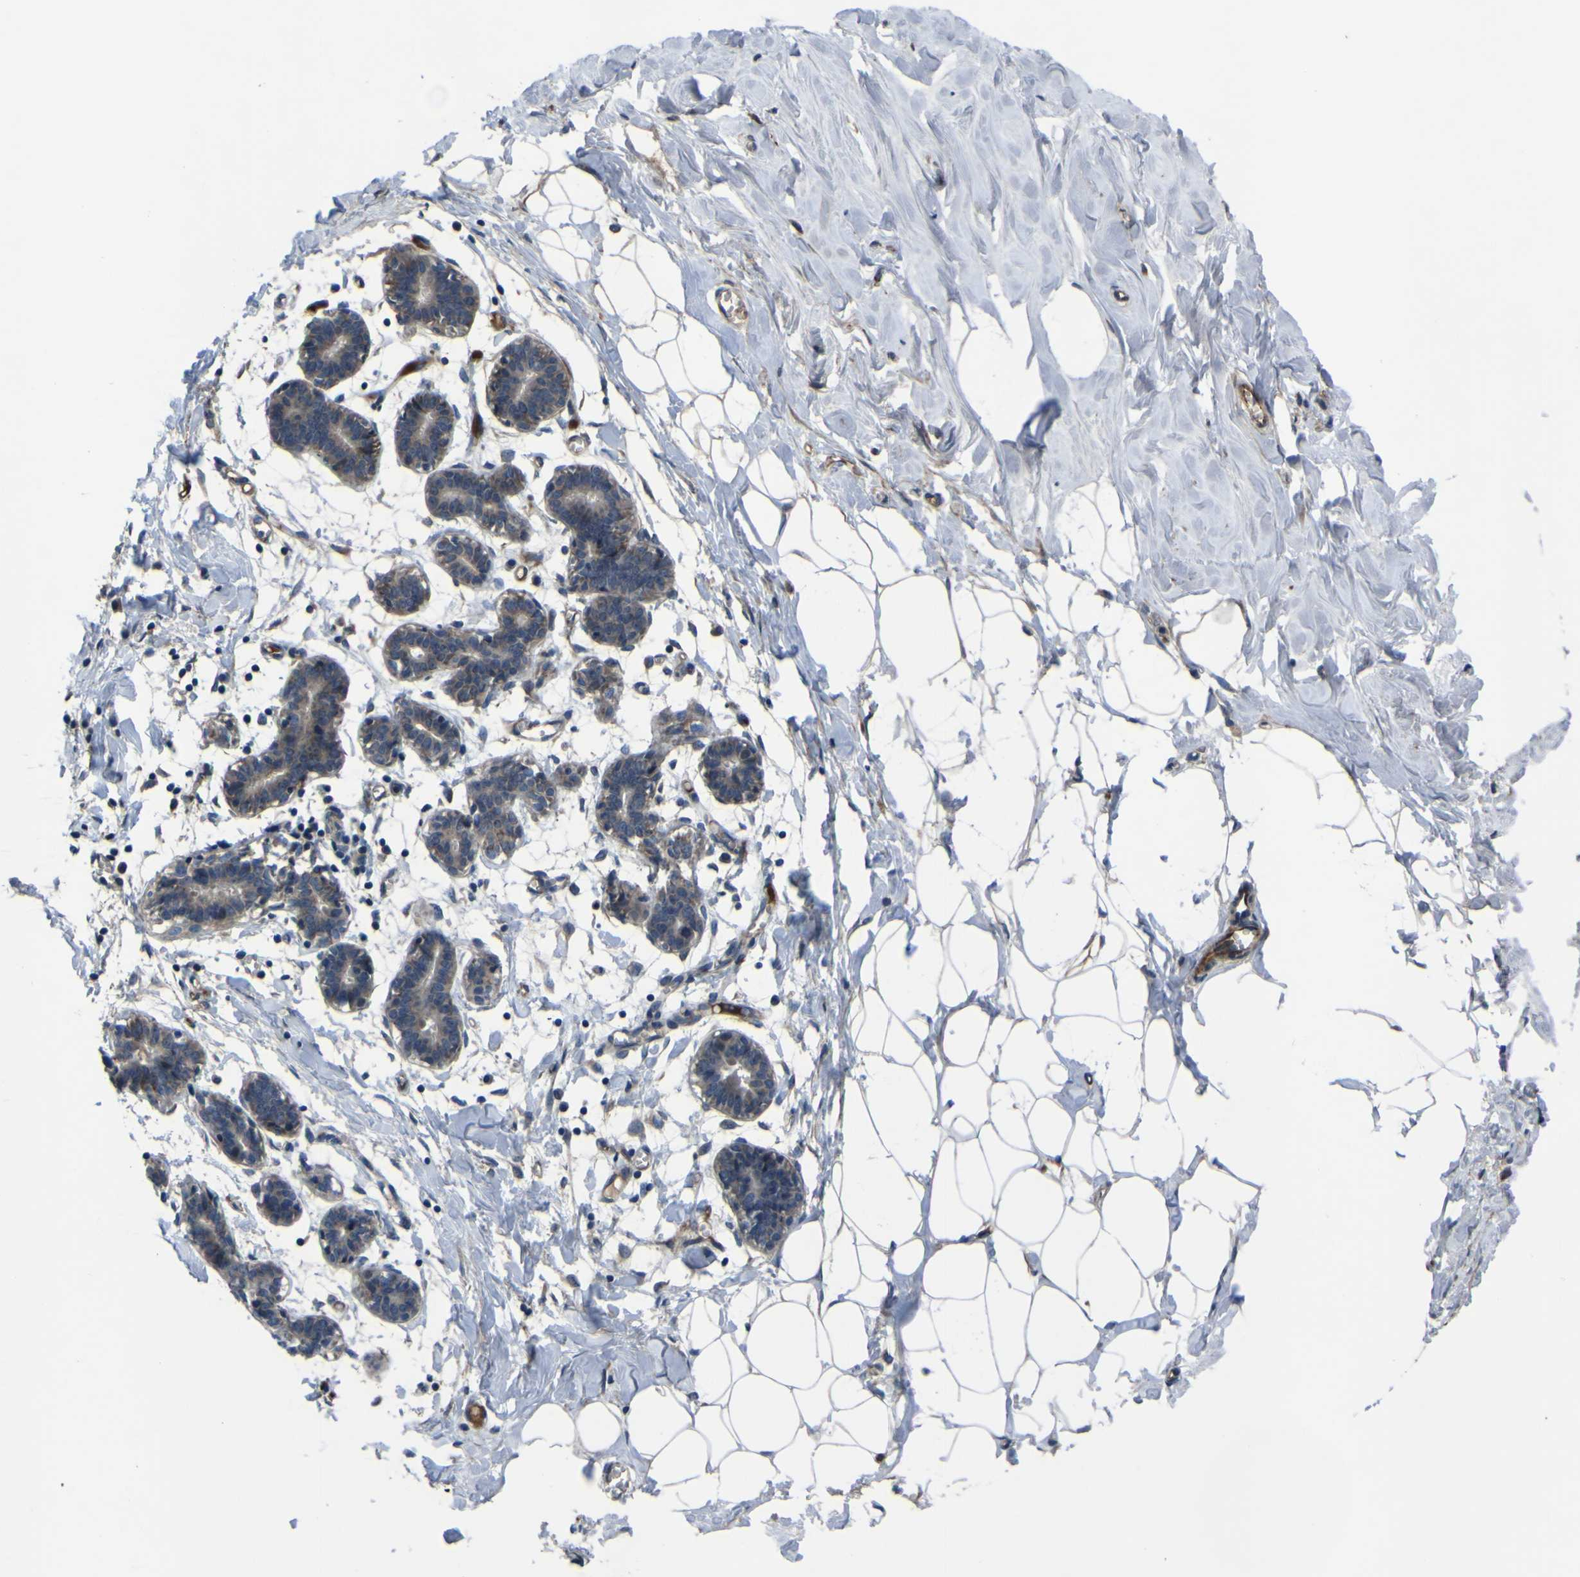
{"staining": {"intensity": "moderate", "quantity": "25%-75%", "location": "cytoplasmic/membranous"}, "tissue": "breast", "cell_type": "Adipocytes", "image_type": "normal", "snomed": [{"axis": "morphology", "description": "Normal tissue, NOS"}, {"axis": "topography", "description": "Breast"}], "caption": "Protein expression analysis of benign breast displays moderate cytoplasmic/membranous positivity in about 25%-75% of adipocytes.", "gene": "GPLD1", "patient": {"sex": "female", "age": 27}}